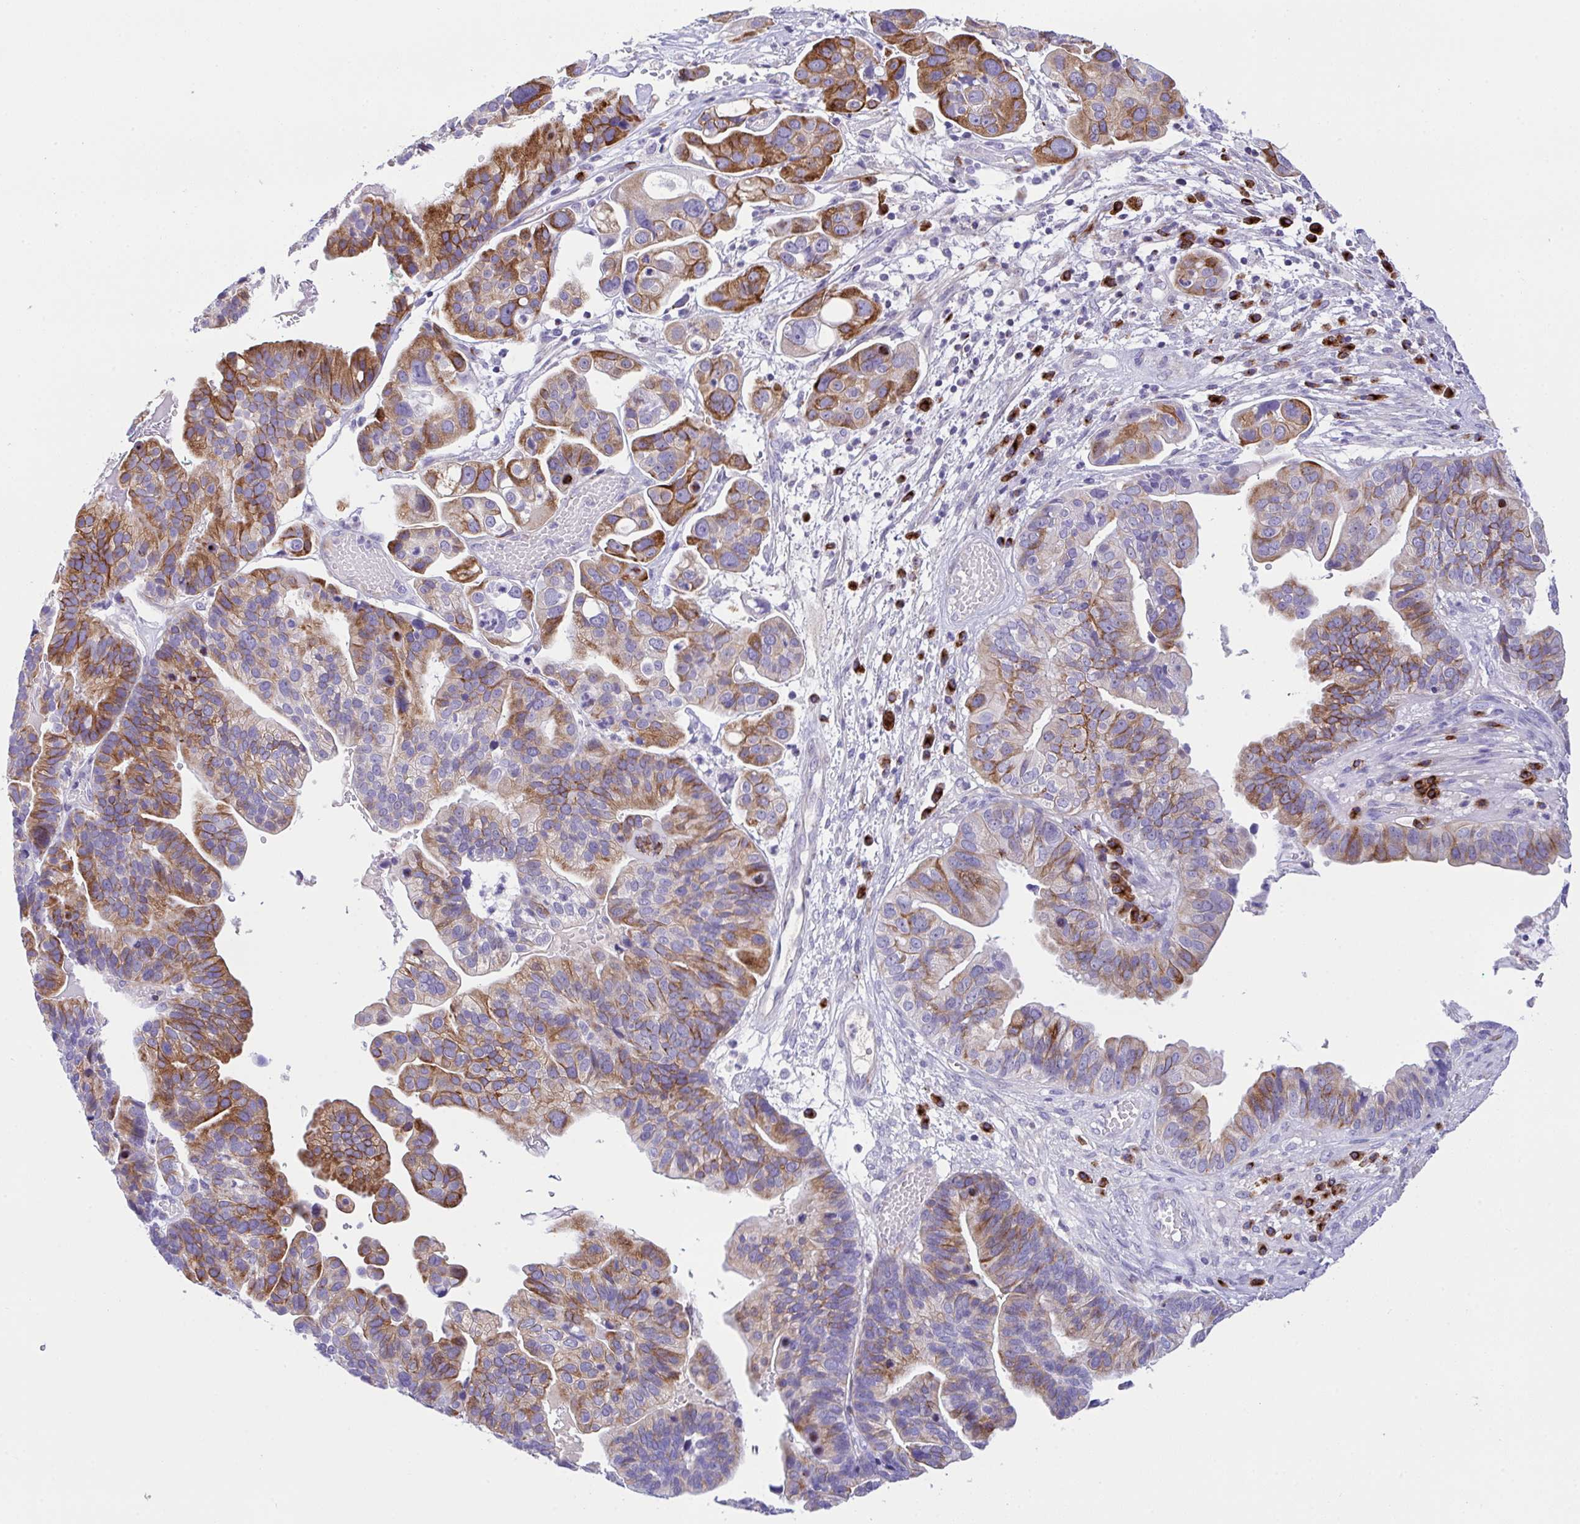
{"staining": {"intensity": "moderate", "quantity": "25%-75%", "location": "cytoplasmic/membranous"}, "tissue": "ovarian cancer", "cell_type": "Tumor cells", "image_type": "cancer", "snomed": [{"axis": "morphology", "description": "Cystadenocarcinoma, serous, NOS"}, {"axis": "topography", "description": "Ovary"}], "caption": "Protein expression analysis of ovarian cancer (serous cystadenocarcinoma) shows moderate cytoplasmic/membranous expression in approximately 25%-75% of tumor cells. (Brightfield microscopy of DAB IHC at high magnification).", "gene": "FBXL20", "patient": {"sex": "female", "age": 56}}